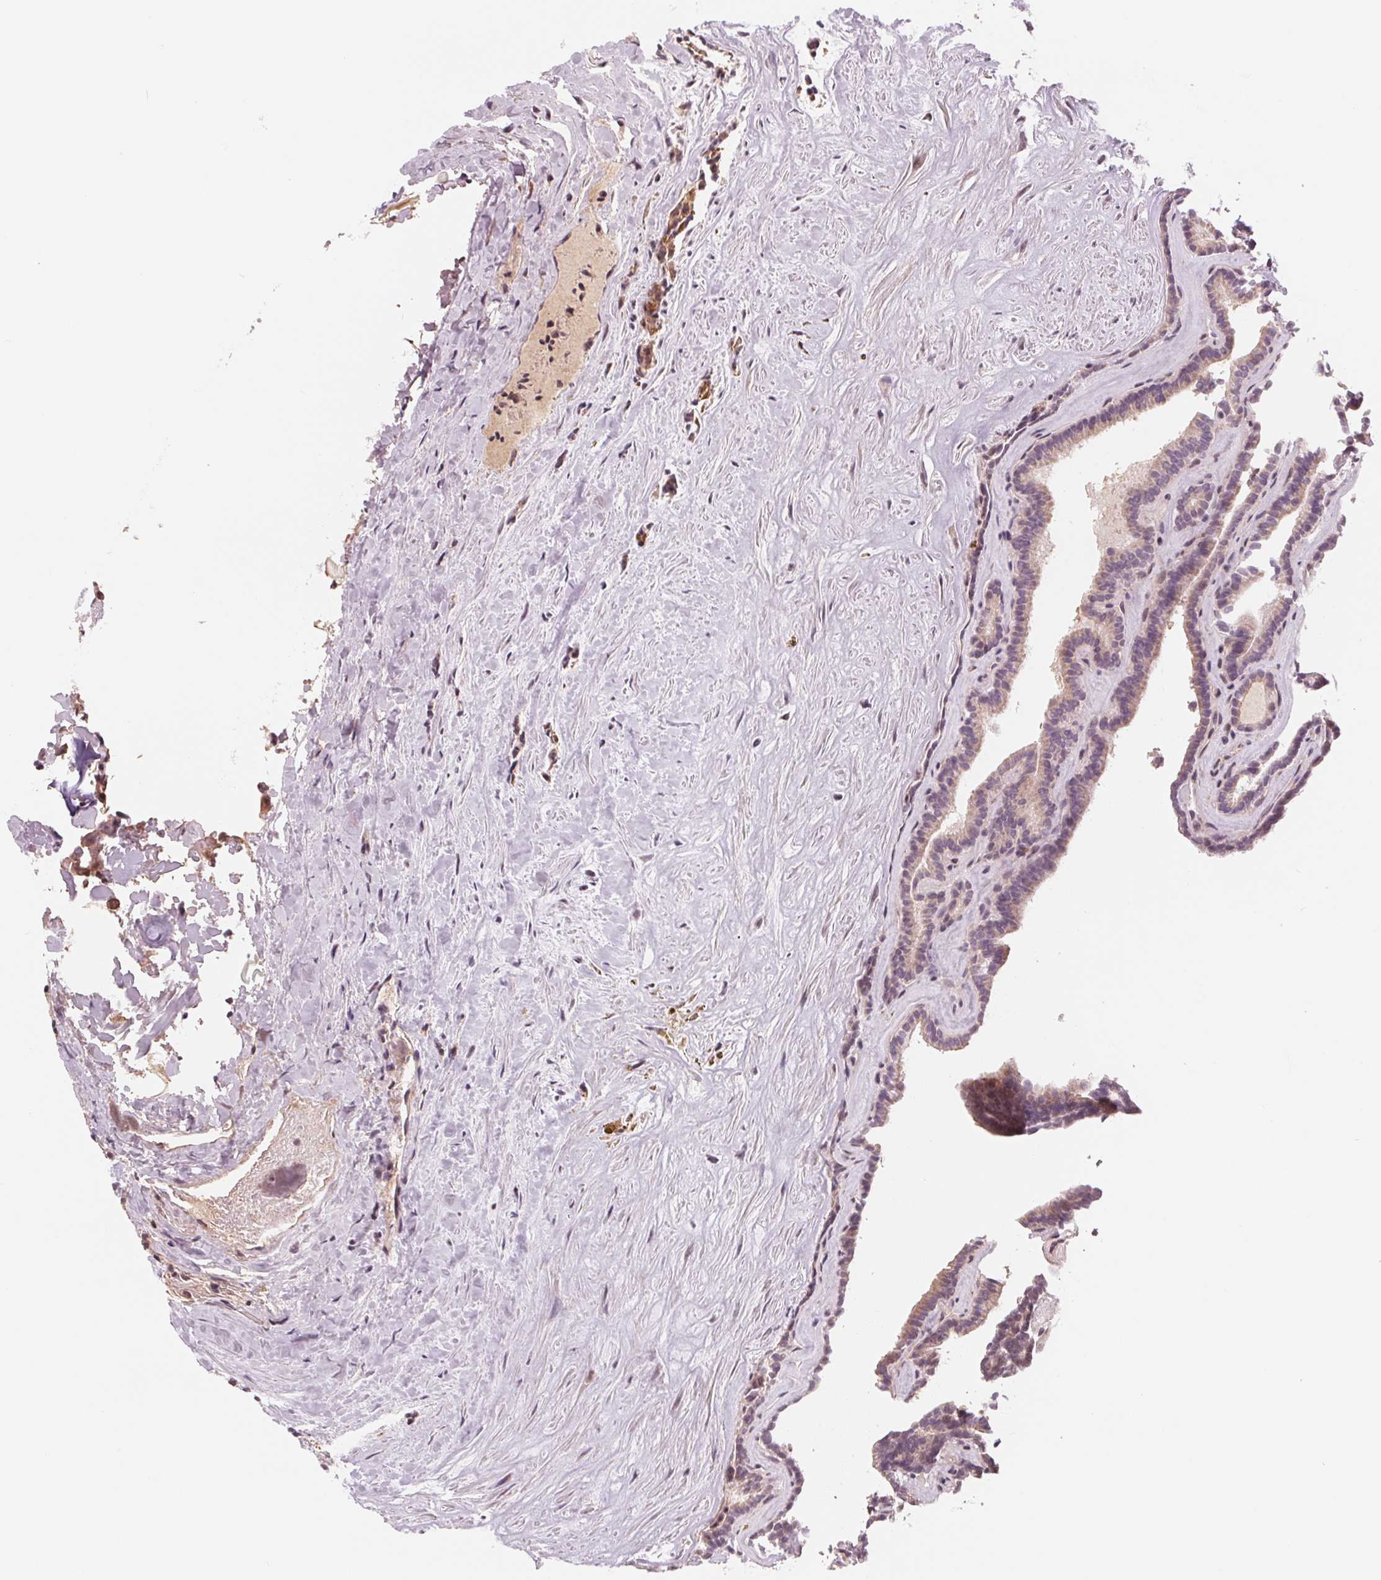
{"staining": {"intensity": "weak", "quantity": ">75%", "location": "cytoplasmic/membranous"}, "tissue": "thyroid cancer", "cell_type": "Tumor cells", "image_type": "cancer", "snomed": [{"axis": "morphology", "description": "Papillary adenocarcinoma, NOS"}, {"axis": "topography", "description": "Thyroid gland"}], "caption": "DAB (3,3'-diaminobenzidine) immunohistochemical staining of human thyroid papillary adenocarcinoma displays weak cytoplasmic/membranous protein positivity in about >75% of tumor cells. The protein is shown in brown color, while the nuclei are stained blue.", "gene": "IL9R", "patient": {"sex": "female", "age": 21}}